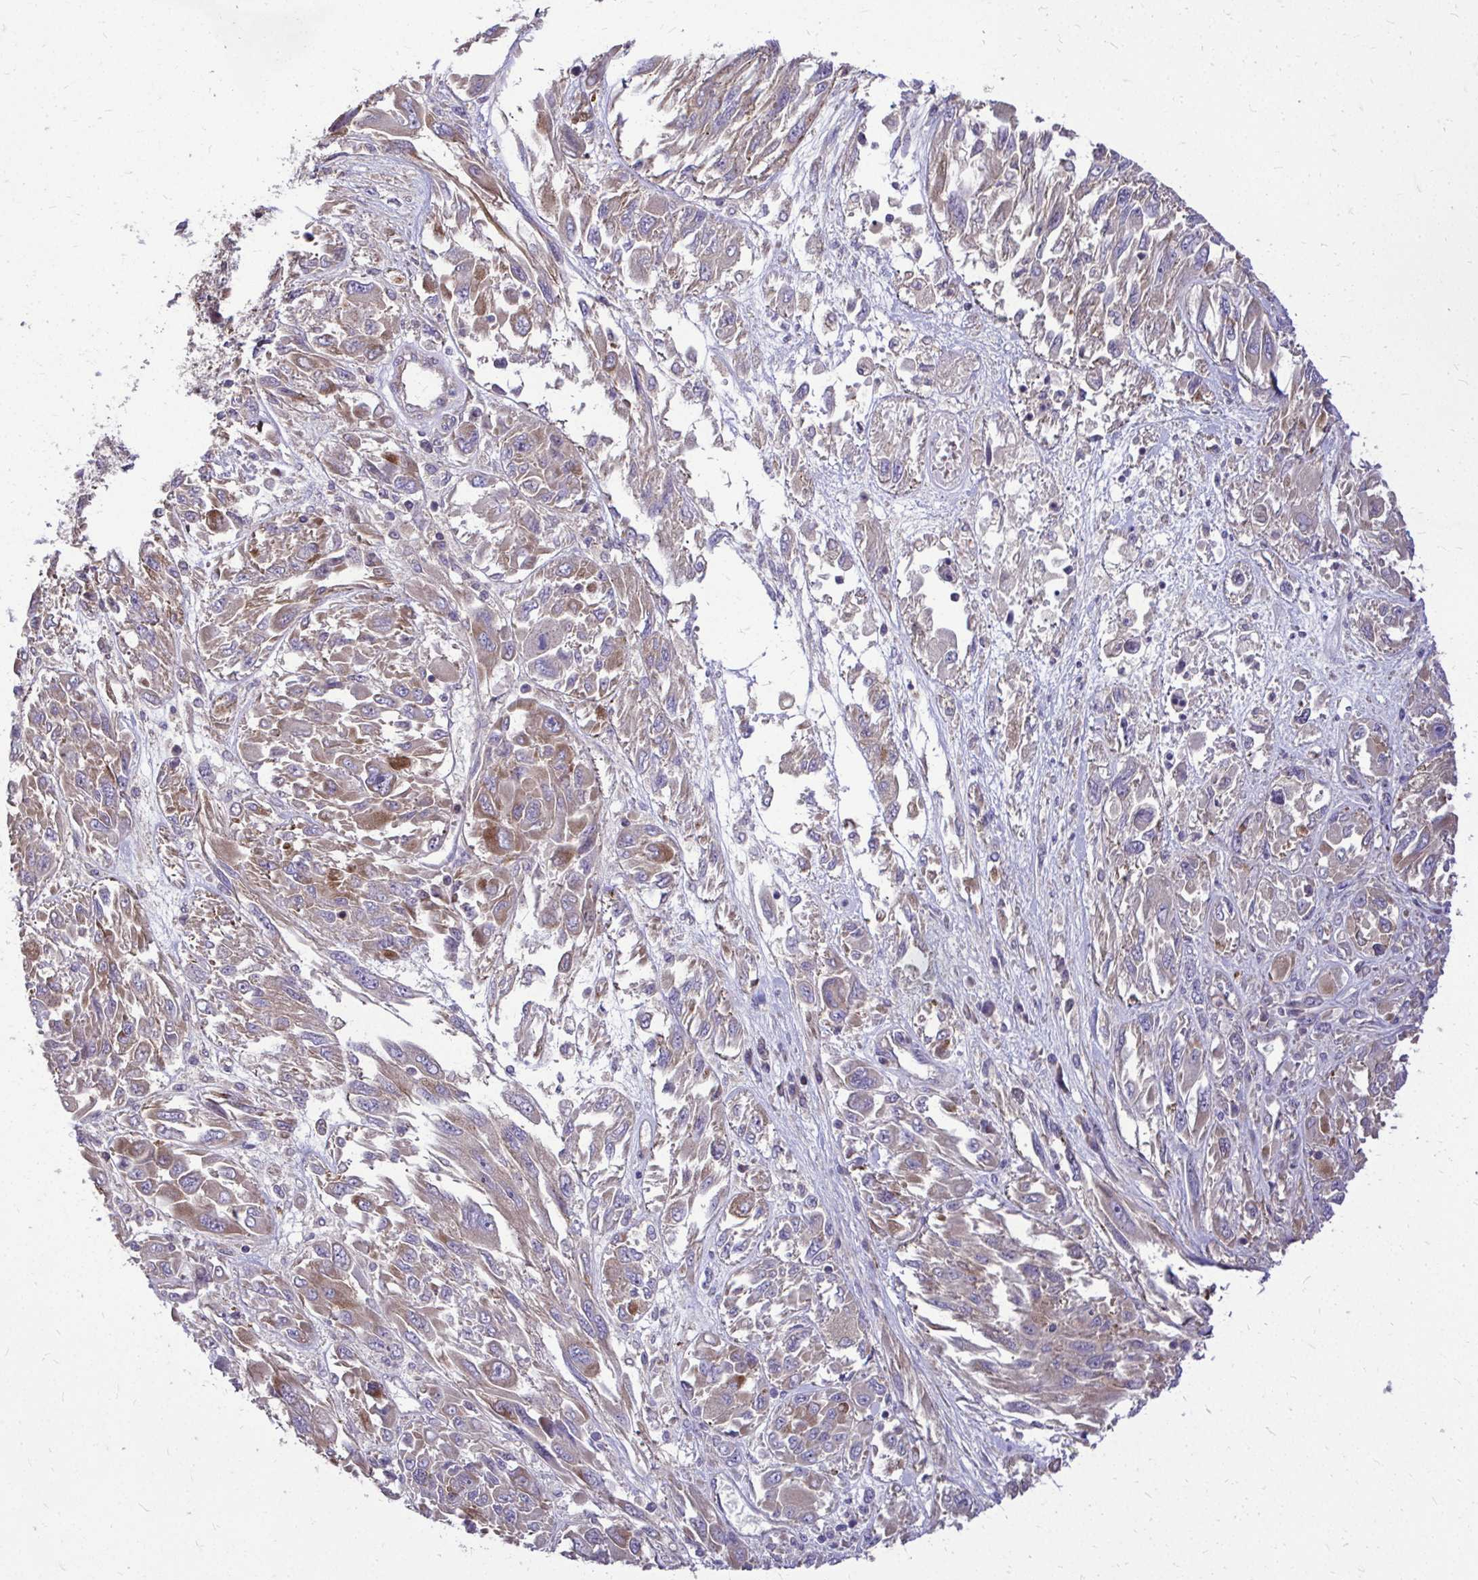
{"staining": {"intensity": "weak", "quantity": ">75%", "location": "cytoplasmic/membranous"}, "tissue": "melanoma", "cell_type": "Tumor cells", "image_type": "cancer", "snomed": [{"axis": "morphology", "description": "Malignant melanoma, NOS"}, {"axis": "topography", "description": "Skin"}], "caption": "The photomicrograph shows a brown stain indicating the presence of a protein in the cytoplasmic/membranous of tumor cells in malignant melanoma.", "gene": "FMR1", "patient": {"sex": "female", "age": 91}}